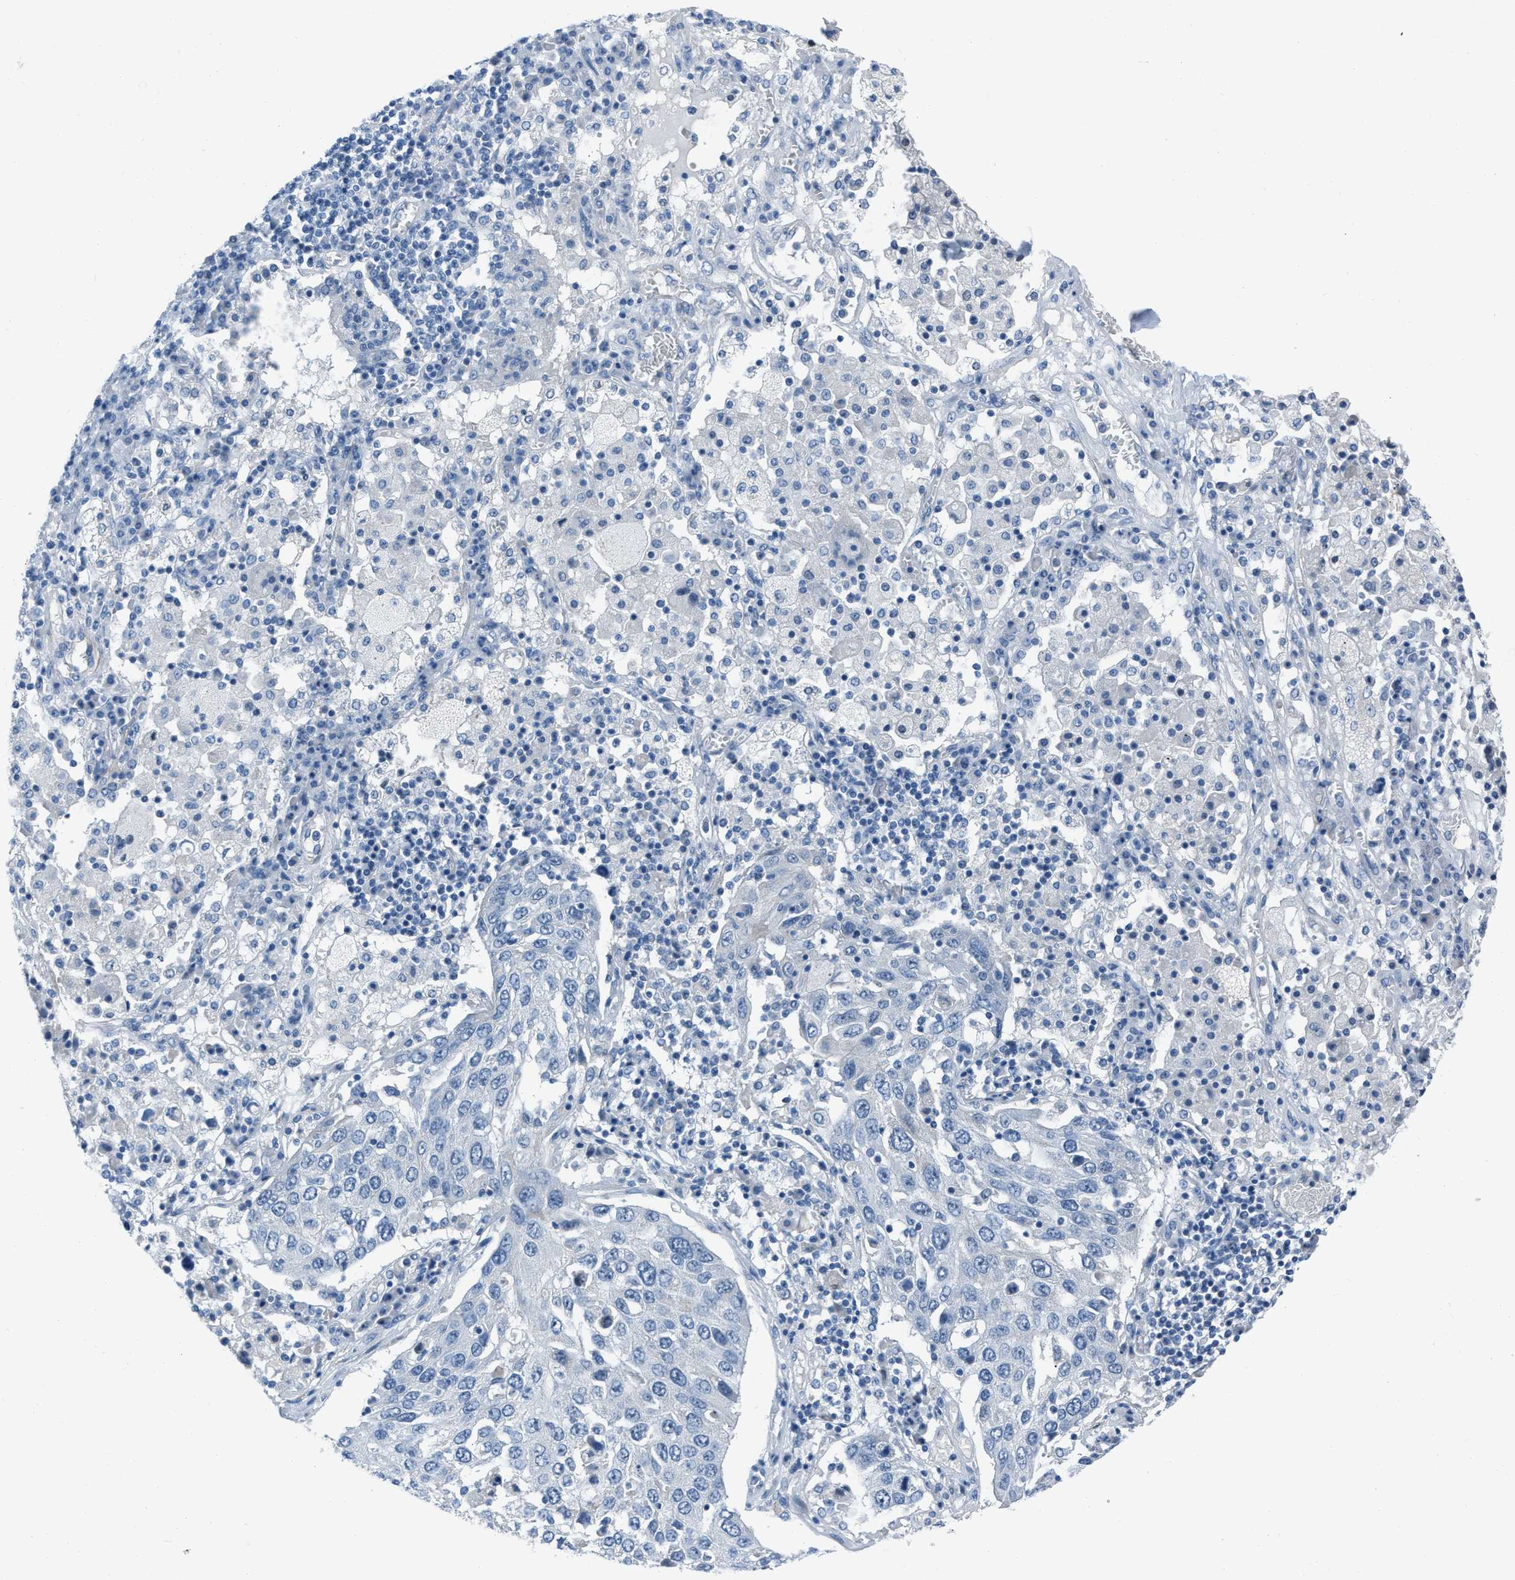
{"staining": {"intensity": "negative", "quantity": "none", "location": "none"}, "tissue": "lung cancer", "cell_type": "Tumor cells", "image_type": "cancer", "snomed": [{"axis": "morphology", "description": "Squamous cell carcinoma, NOS"}, {"axis": "topography", "description": "Lung"}], "caption": "An IHC photomicrograph of squamous cell carcinoma (lung) is shown. There is no staining in tumor cells of squamous cell carcinoma (lung).", "gene": "SPATC1L", "patient": {"sex": "male", "age": 65}}